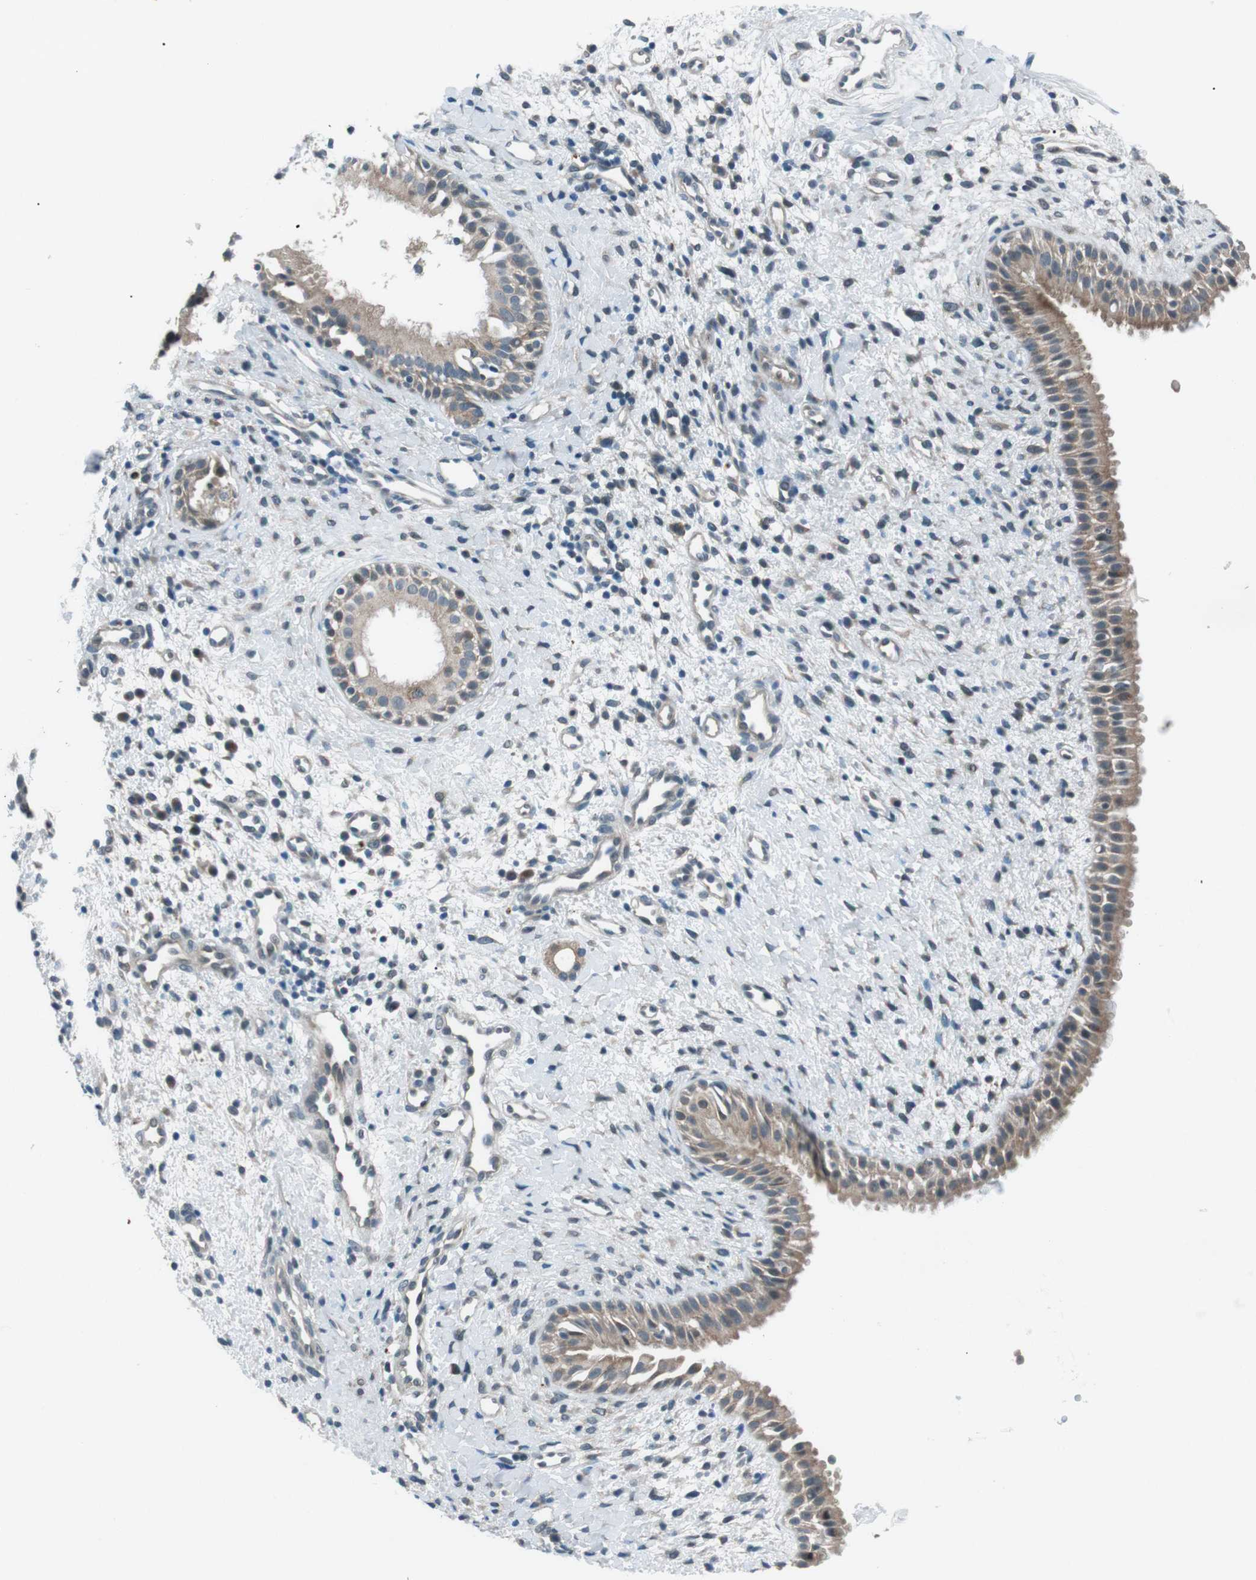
{"staining": {"intensity": "moderate", "quantity": ">75%", "location": "cytoplasmic/membranous"}, "tissue": "nasopharynx", "cell_type": "Respiratory epithelial cells", "image_type": "normal", "snomed": [{"axis": "morphology", "description": "Normal tissue, NOS"}, {"axis": "topography", "description": "Nasopharynx"}], "caption": "About >75% of respiratory epithelial cells in normal human nasopharynx demonstrate moderate cytoplasmic/membranous protein positivity as visualized by brown immunohistochemical staining.", "gene": "LRIG2", "patient": {"sex": "male", "age": 22}}